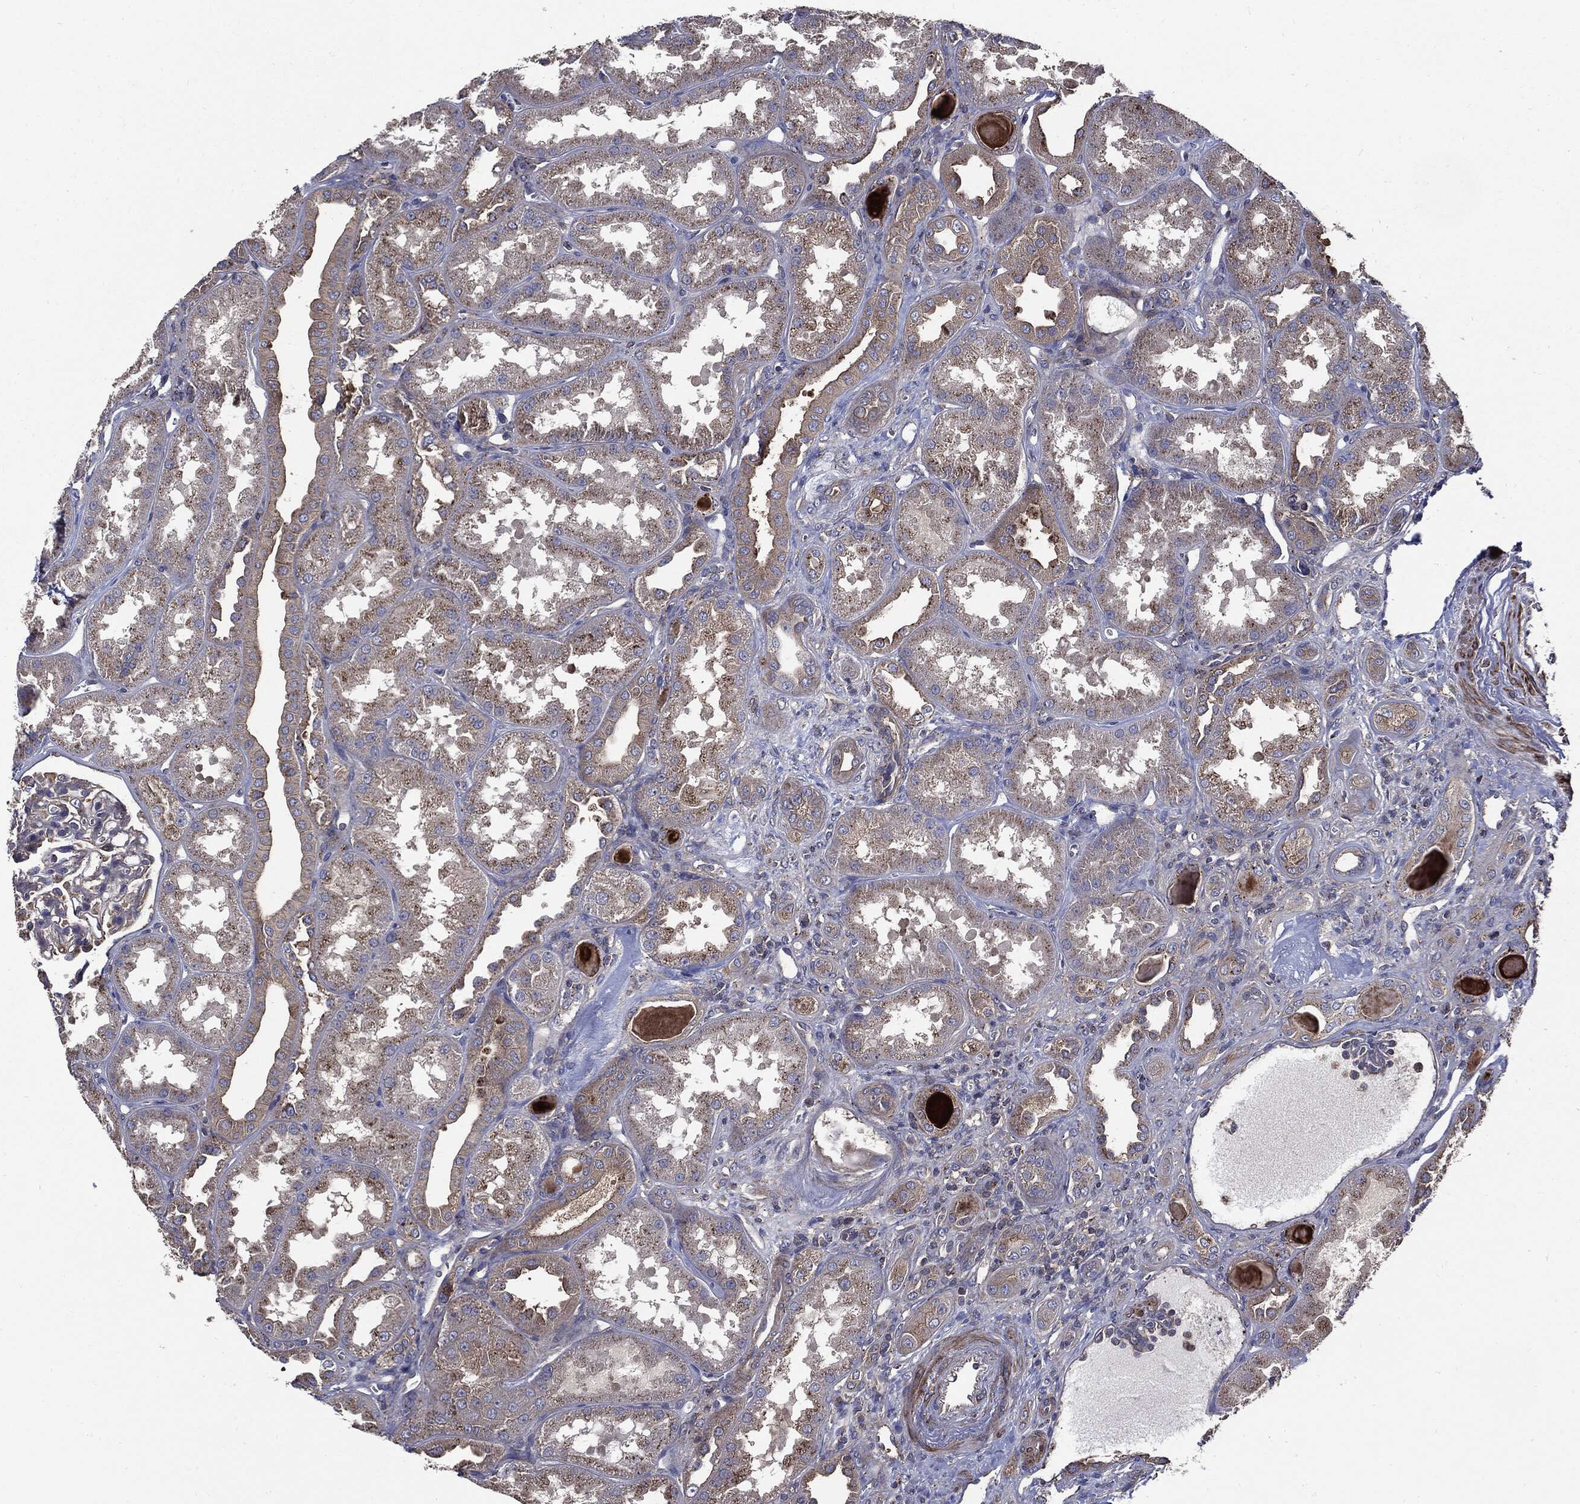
{"staining": {"intensity": "negative", "quantity": "none", "location": "none"}, "tissue": "kidney", "cell_type": "Cells in glomeruli", "image_type": "normal", "snomed": [{"axis": "morphology", "description": "Normal tissue, NOS"}, {"axis": "topography", "description": "Kidney"}], "caption": "Immunohistochemistry (IHC) of normal kidney reveals no expression in cells in glomeruli.", "gene": "PDCD6IP", "patient": {"sex": "male", "age": 61}}